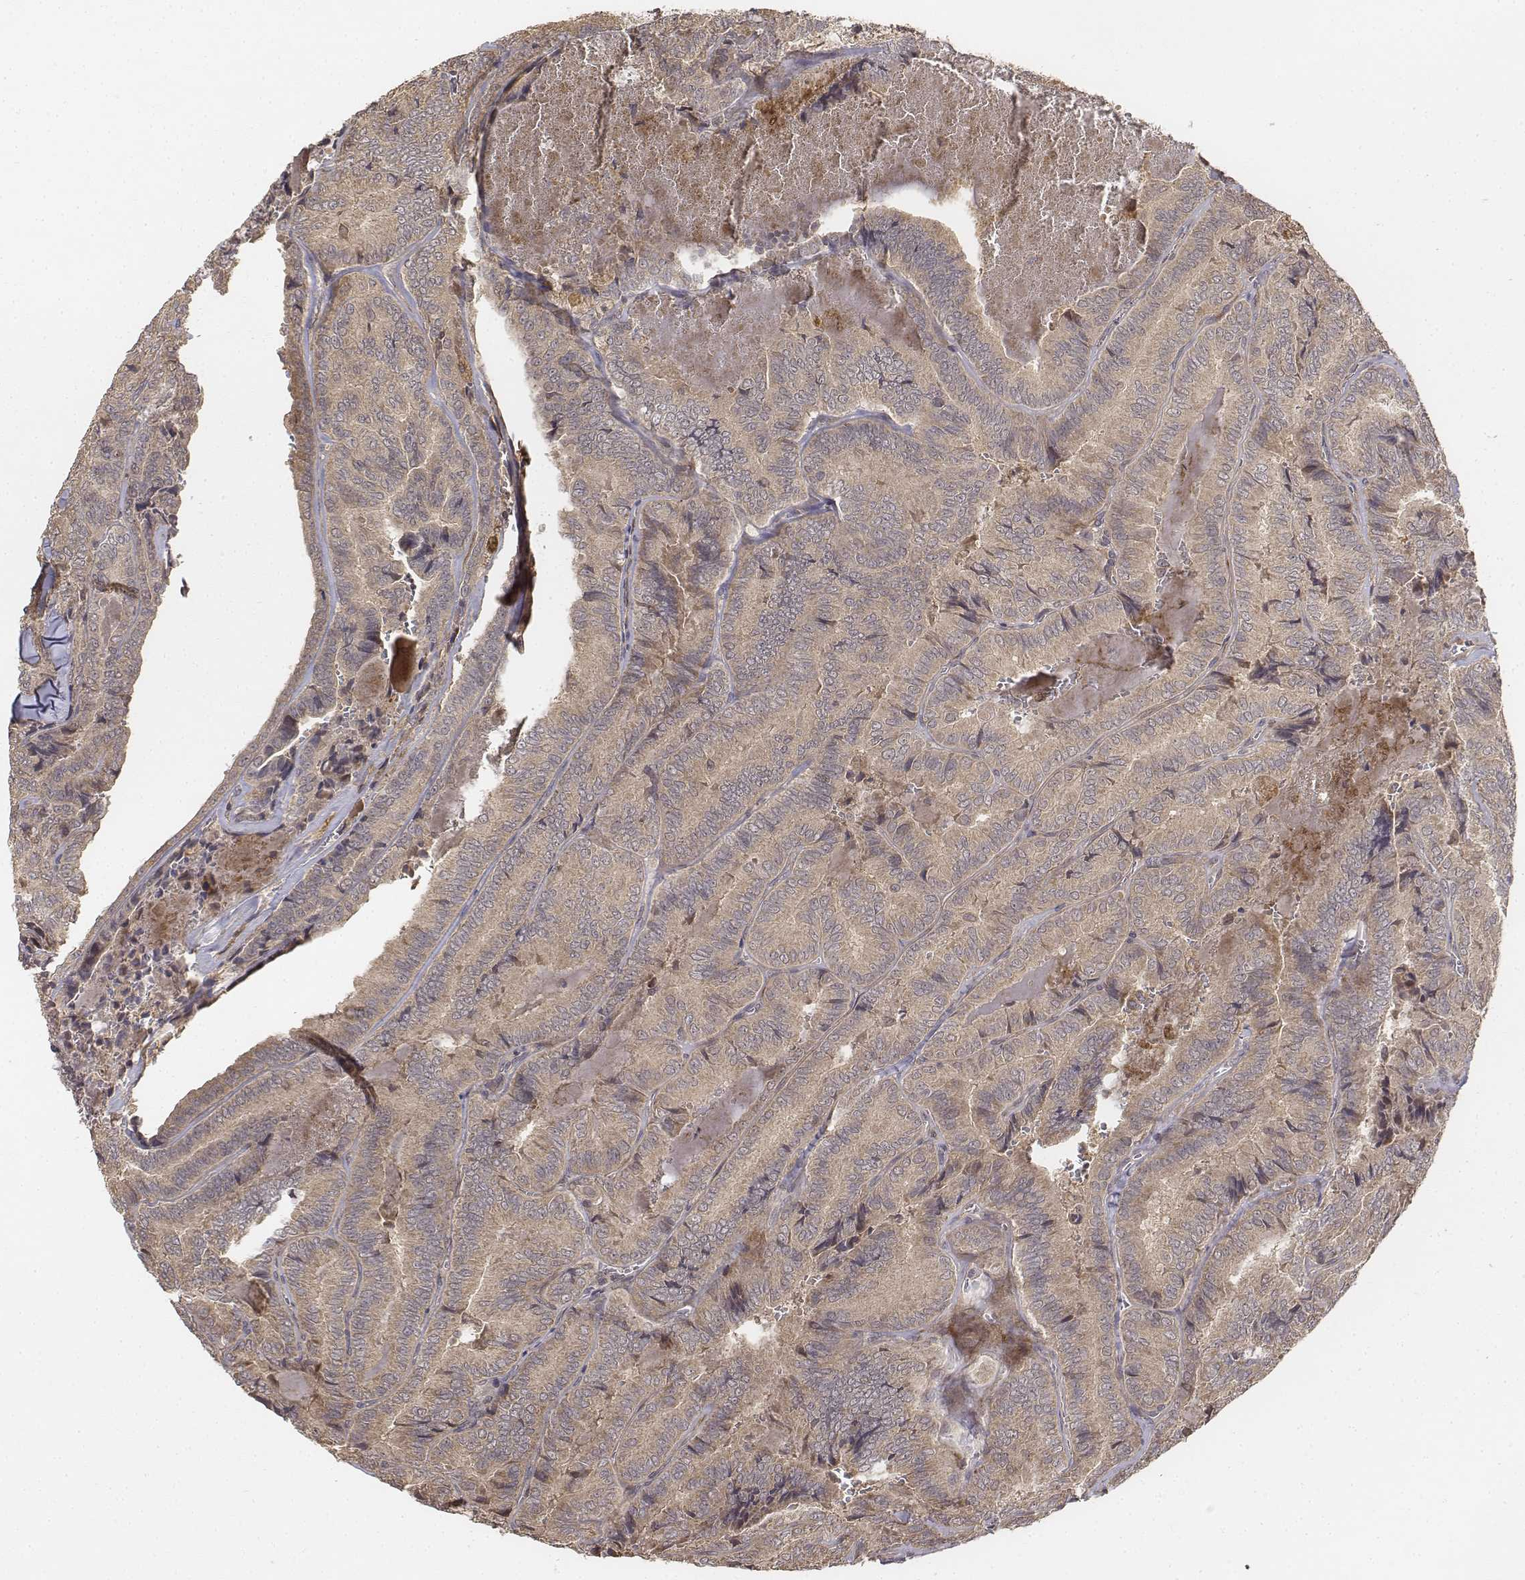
{"staining": {"intensity": "weak", "quantity": ">75%", "location": "cytoplasmic/membranous"}, "tissue": "thyroid cancer", "cell_type": "Tumor cells", "image_type": "cancer", "snomed": [{"axis": "morphology", "description": "Papillary adenocarcinoma, NOS"}, {"axis": "topography", "description": "Thyroid gland"}], "caption": "Immunohistochemical staining of human papillary adenocarcinoma (thyroid) reveals weak cytoplasmic/membranous protein positivity in about >75% of tumor cells.", "gene": "FBXO21", "patient": {"sex": "female", "age": 75}}